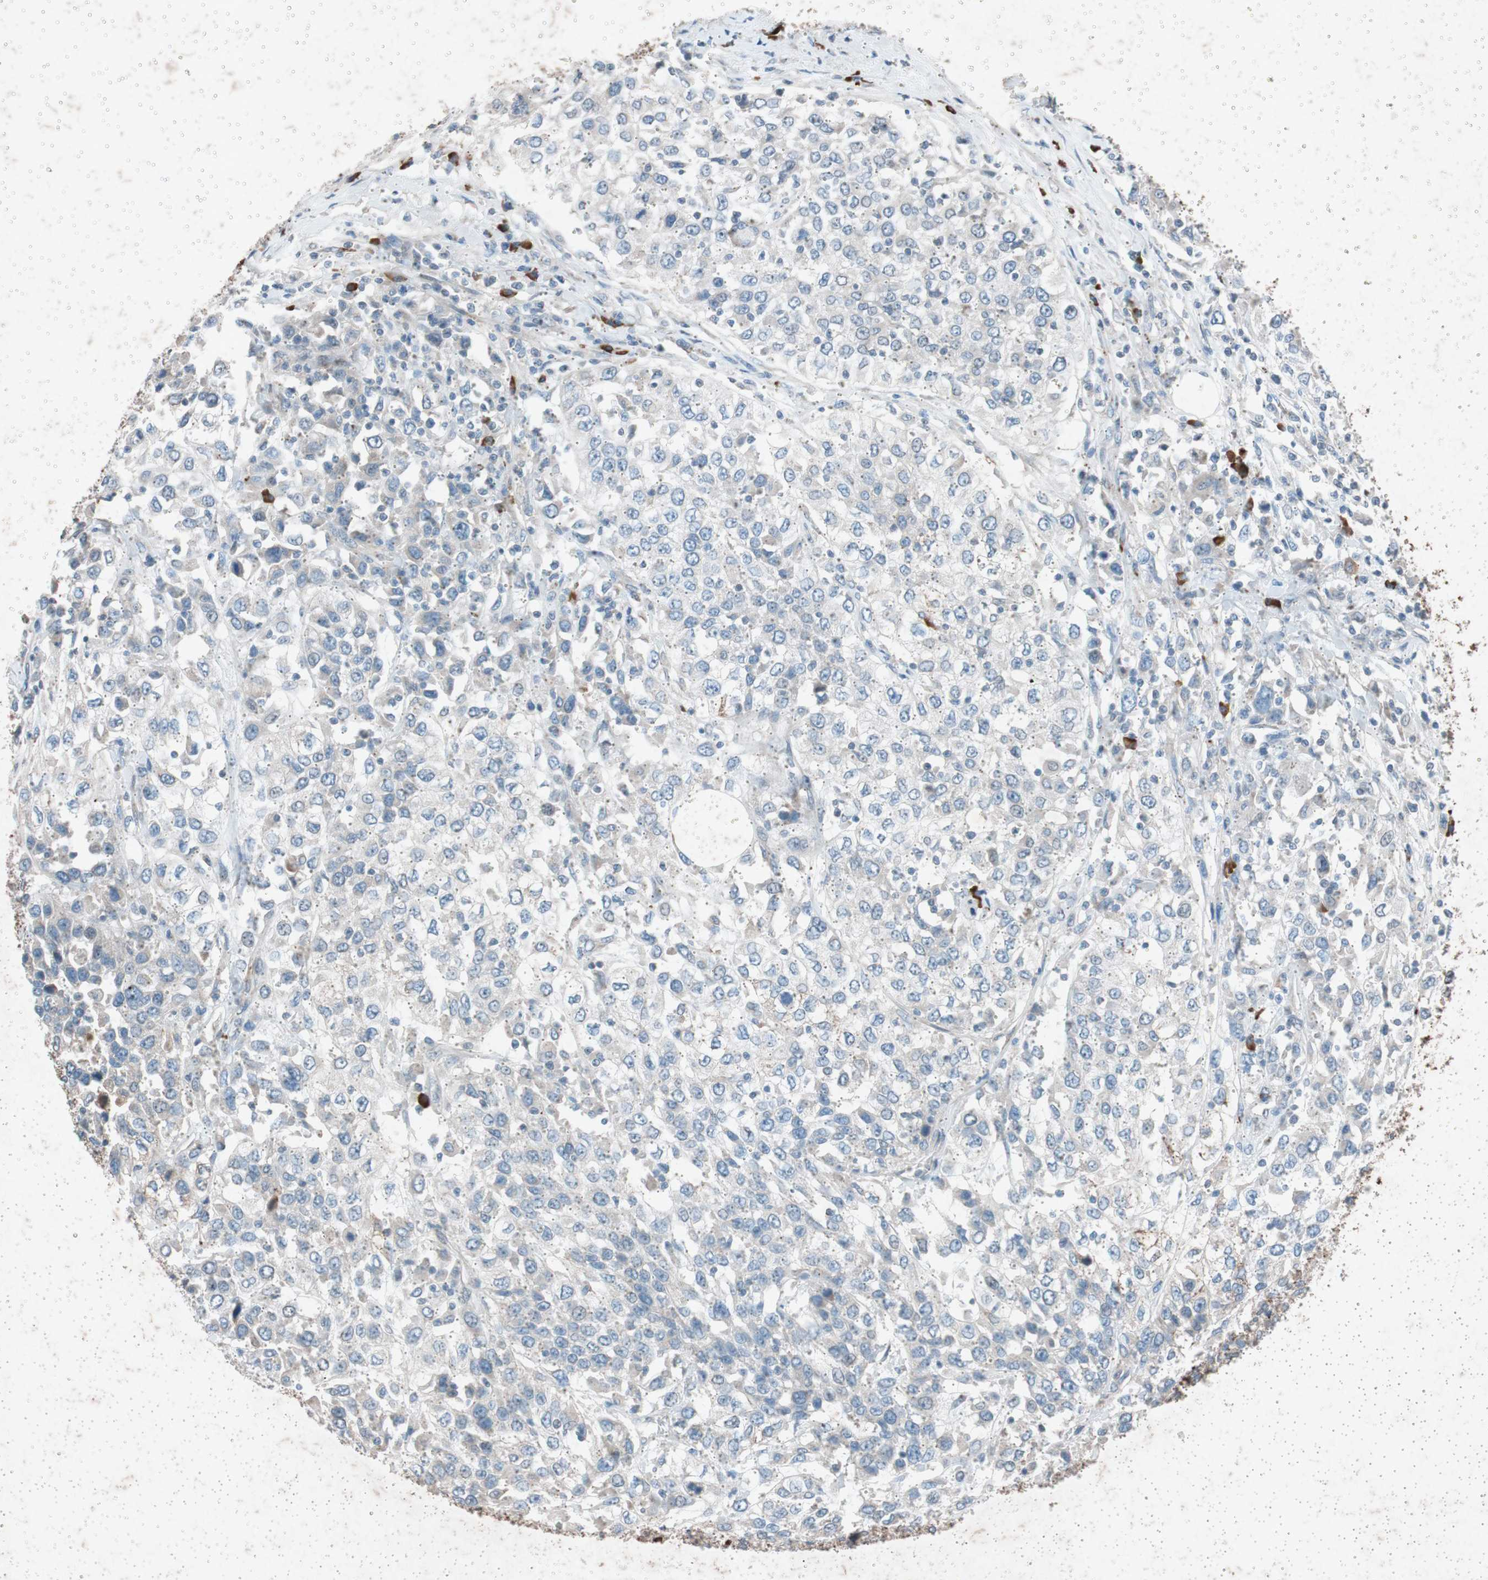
{"staining": {"intensity": "weak", "quantity": "<25%", "location": "cytoplasmic/membranous"}, "tissue": "urothelial cancer", "cell_type": "Tumor cells", "image_type": "cancer", "snomed": [{"axis": "morphology", "description": "Urothelial carcinoma, High grade"}, {"axis": "topography", "description": "Urinary bladder"}], "caption": "High power microscopy image of an IHC image of urothelial carcinoma (high-grade), revealing no significant expression in tumor cells.", "gene": "GRB7", "patient": {"sex": "female", "age": 80}}